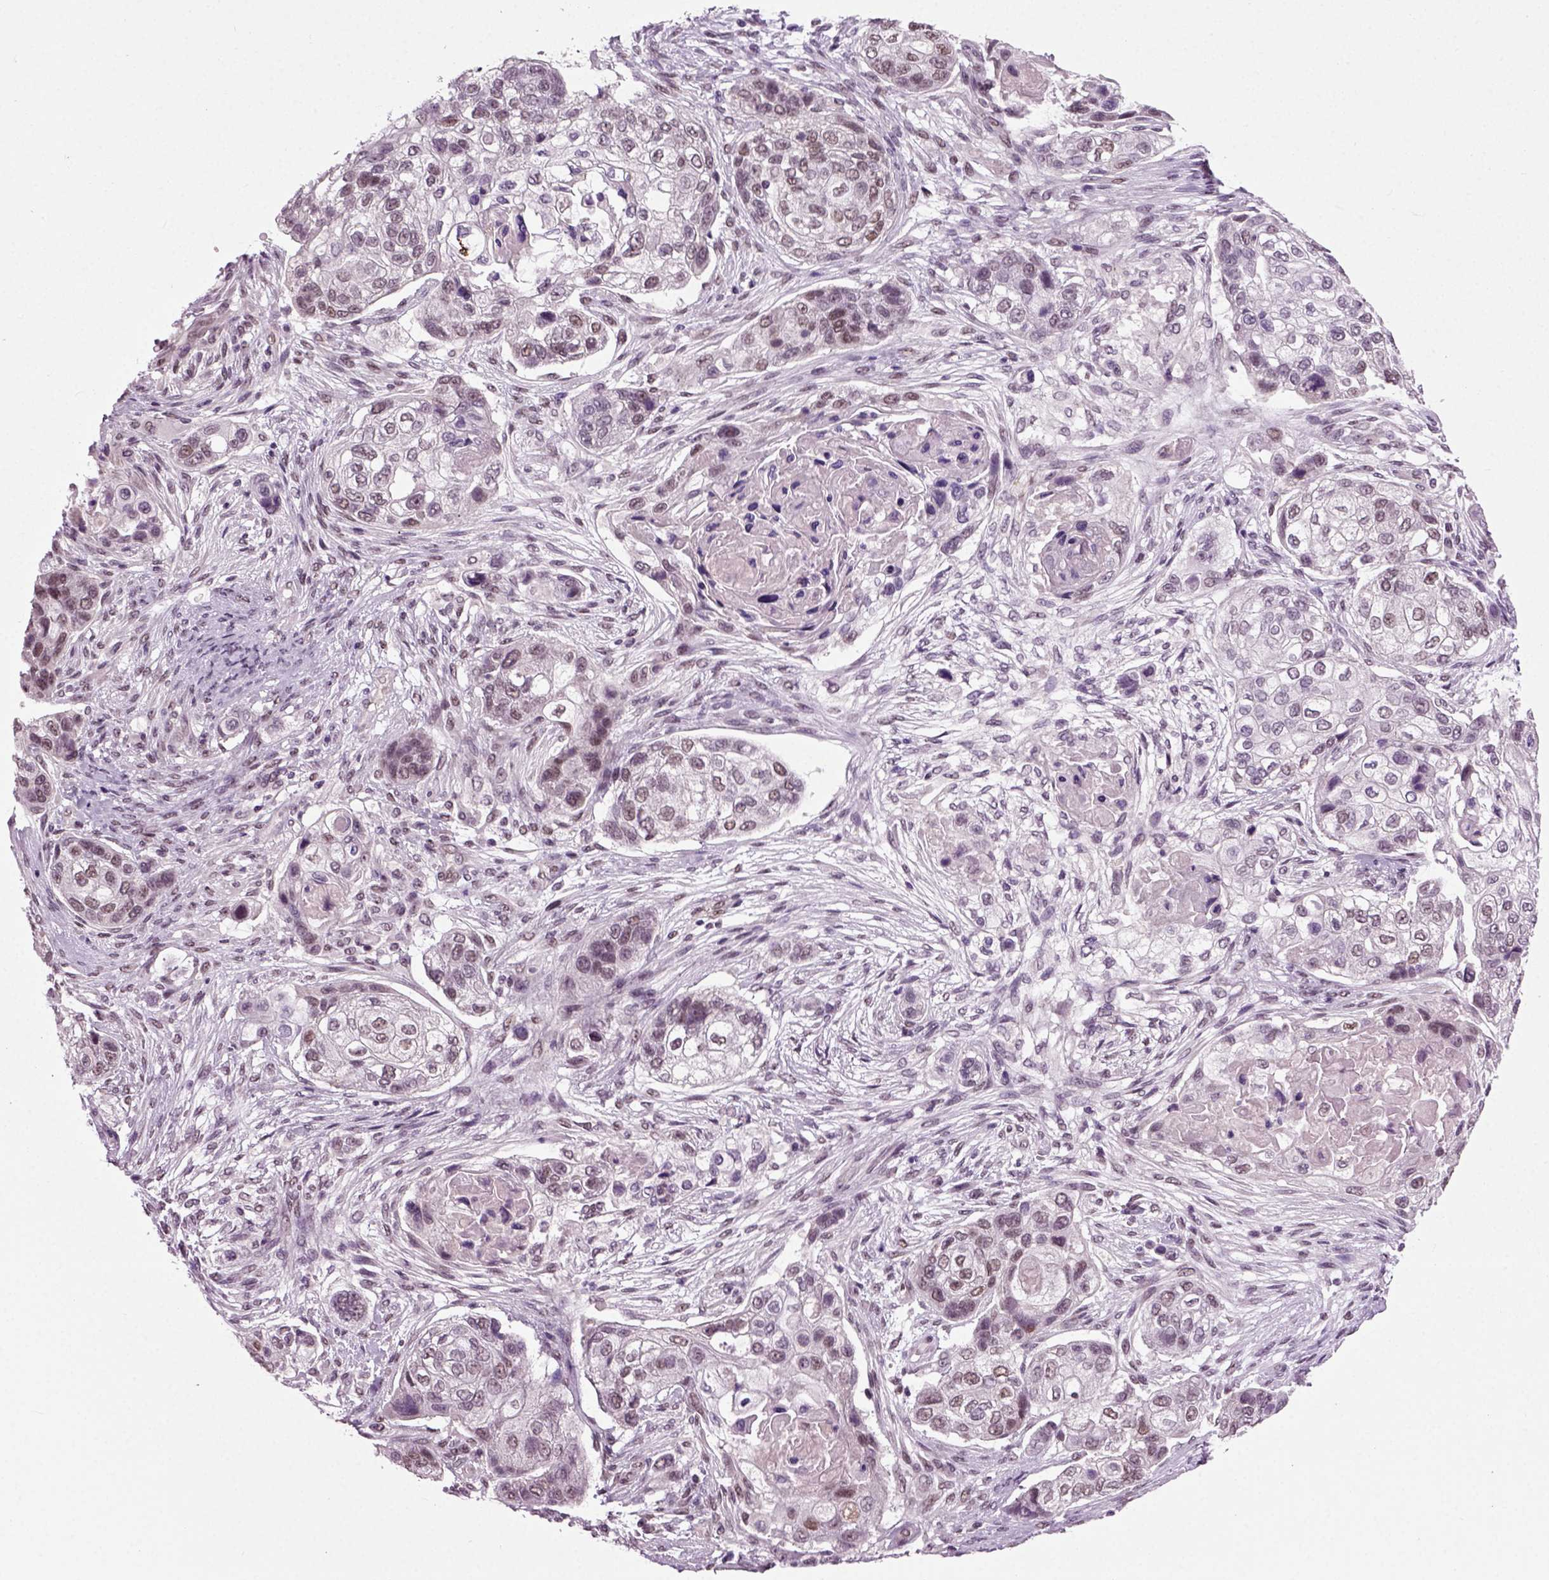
{"staining": {"intensity": "weak", "quantity": "<25%", "location": "nuclear"}, "tissue": "lung cancer", "cell_type": "Tumor cells", "image_type": "cancer", "snomed": [{"axis": "morphology", "description": "Squamous cell carcinoma, NOS"}, {"axis": "topography", "description": "Lung"}], "caption": "Tumor cells are negative for protein expression in human lung squamous cell carcinoma.", "gene": "RCOR3", "patient": {"sex": "male", "age": 69}}